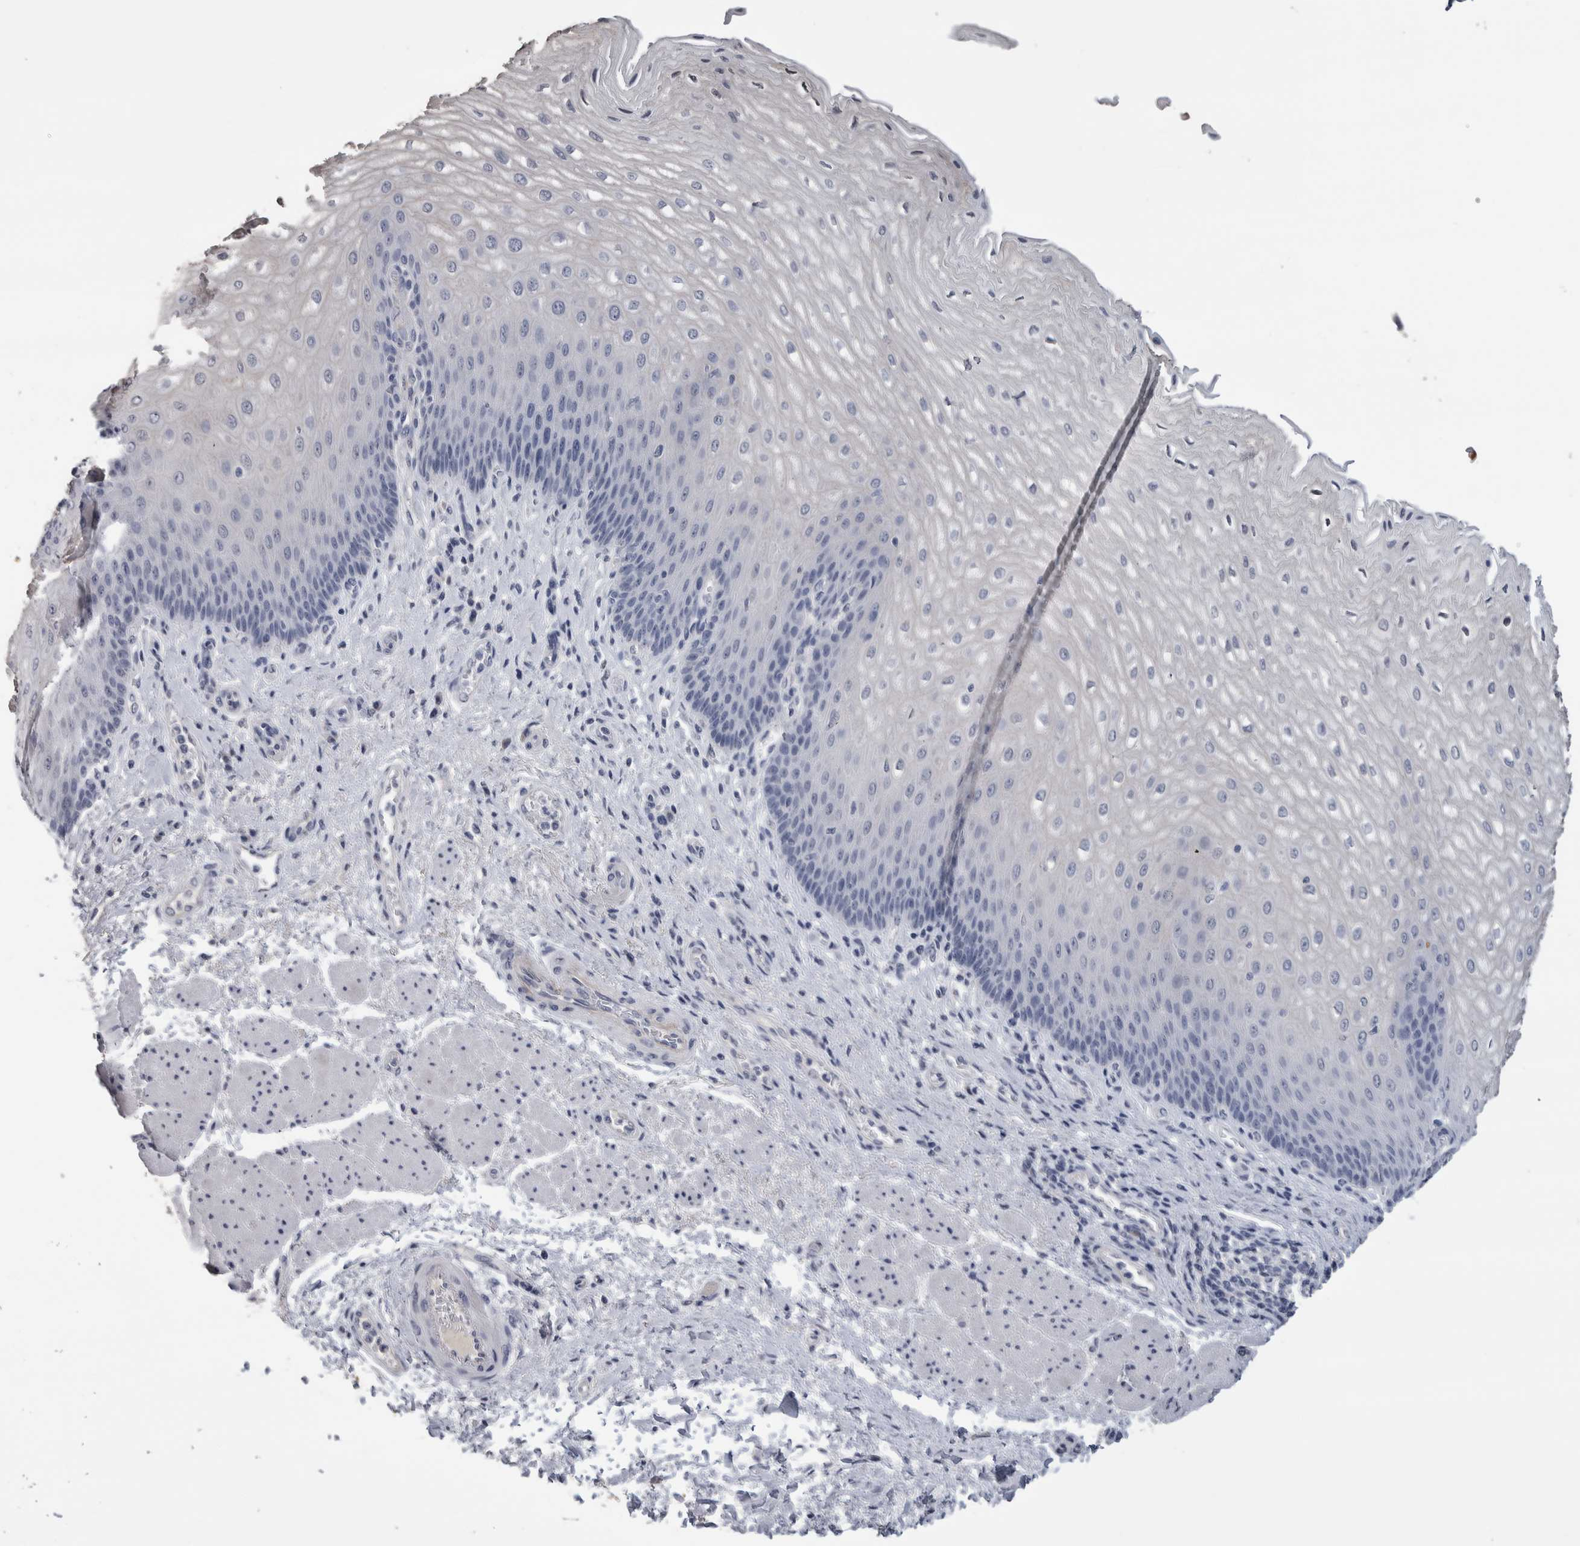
{"staining": {"intensity": "weak", "quantity": "<25%", "location": "cytoplasmic/membranous"}, "tissue": "esophagus", "cell_type": "Squamous epithelial cells", "image_type": "normal", "snomed": [{"axis": "morphology", "description": "Normal tissue, NOS"}, {"axis": "topography", "description": "Esophagus"}], "caption": "Immunohistochemistry (IHC) micrograph of benign human esophagus stained for a protein (brown), which exhibits no staining in squamous epithelial cells.", "gene": "TMEM102", "patient": {"sex": "male", "age": 54}}